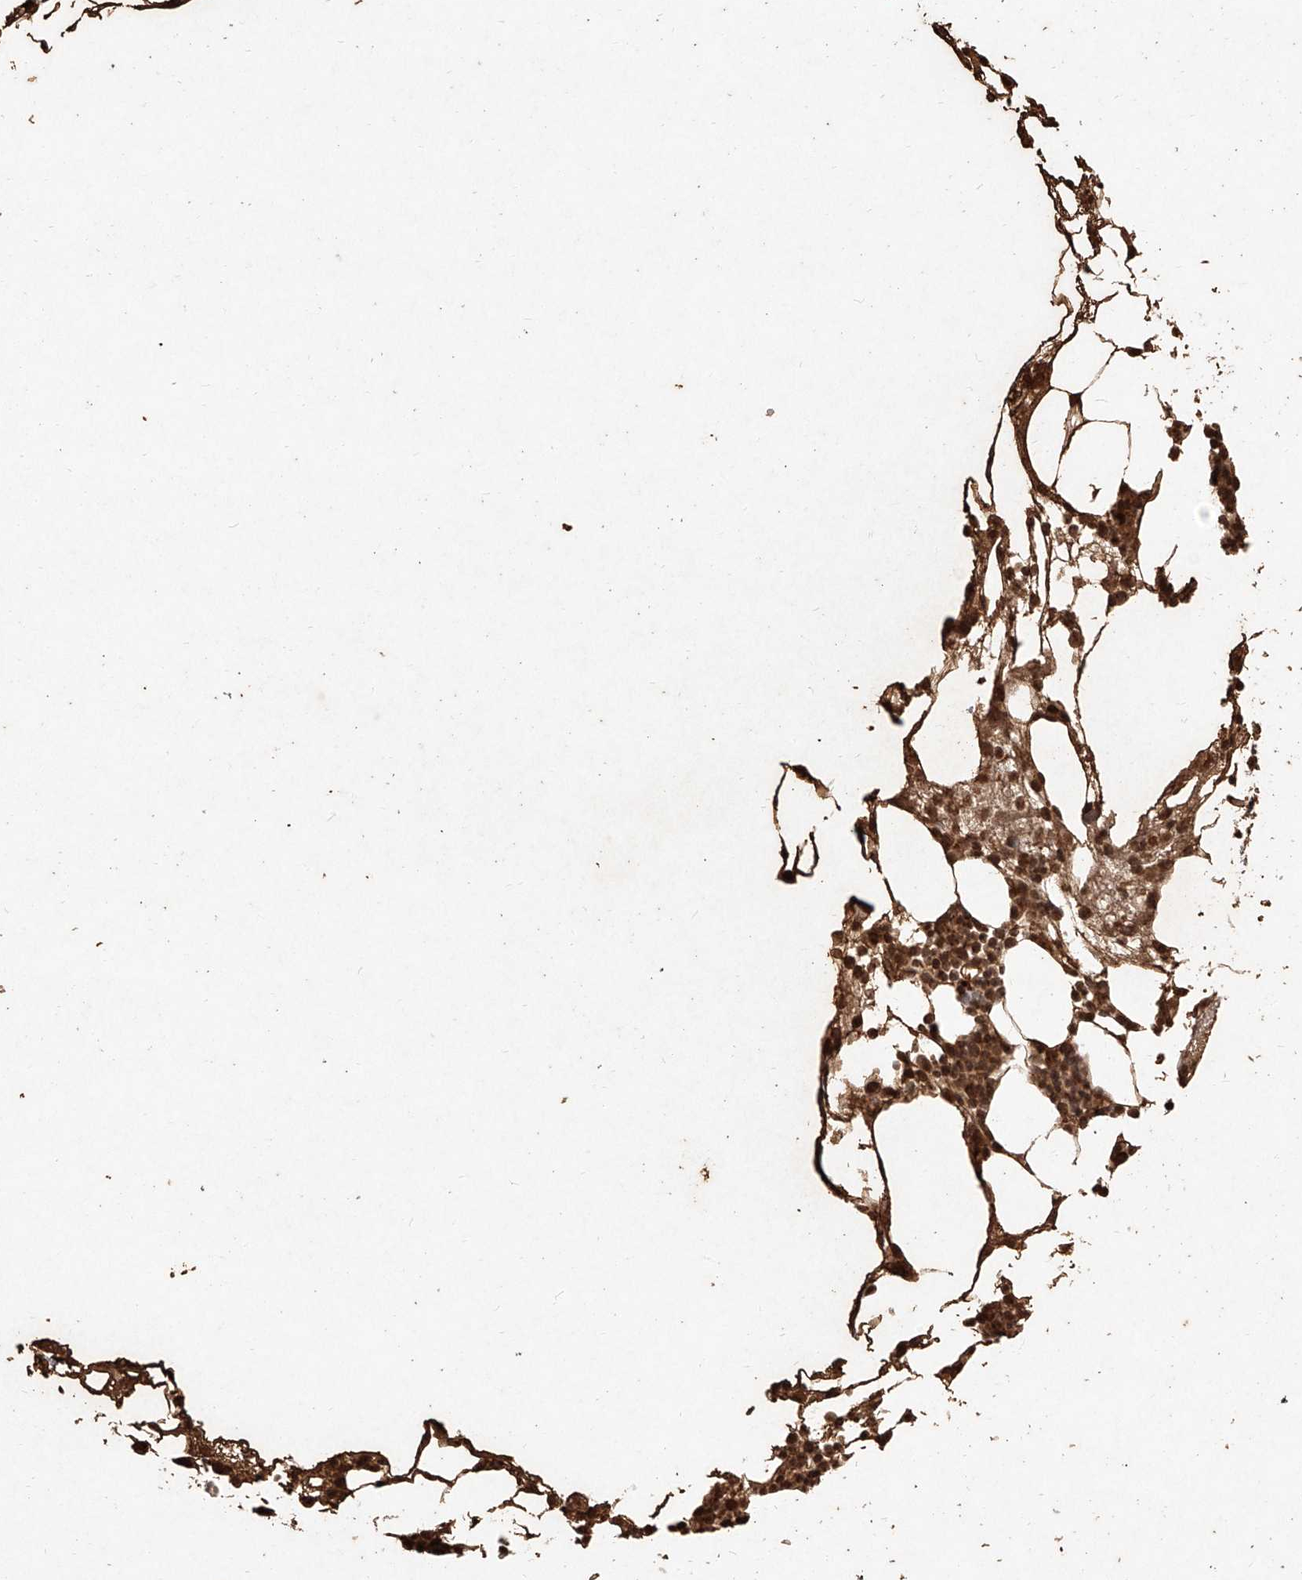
{"staining": {"intensity": "strong", "quantity": ">75%", "location": "cytoplasmic/membranous,nuclear"}, "tissue": "bone marrow", "cell_type": "Hematopoietic cells", "image_type": "normal", "snomed": [{"axis": "morphology", "description": "Normal tissue, NOS"}, {"axis": "morphology", "description": "Inflammation, NOS"}, {"axis": "topography", "description": "Bone marrow"}], "caption": "Protein staining of unremarkable bone marrow exhibits strong cytoplasmic/membranous,nuclear expression in approximately >75% of hematopoietic cells.", "gene": "UBE2K", "patient": {"sex": "female", "age": 78}}